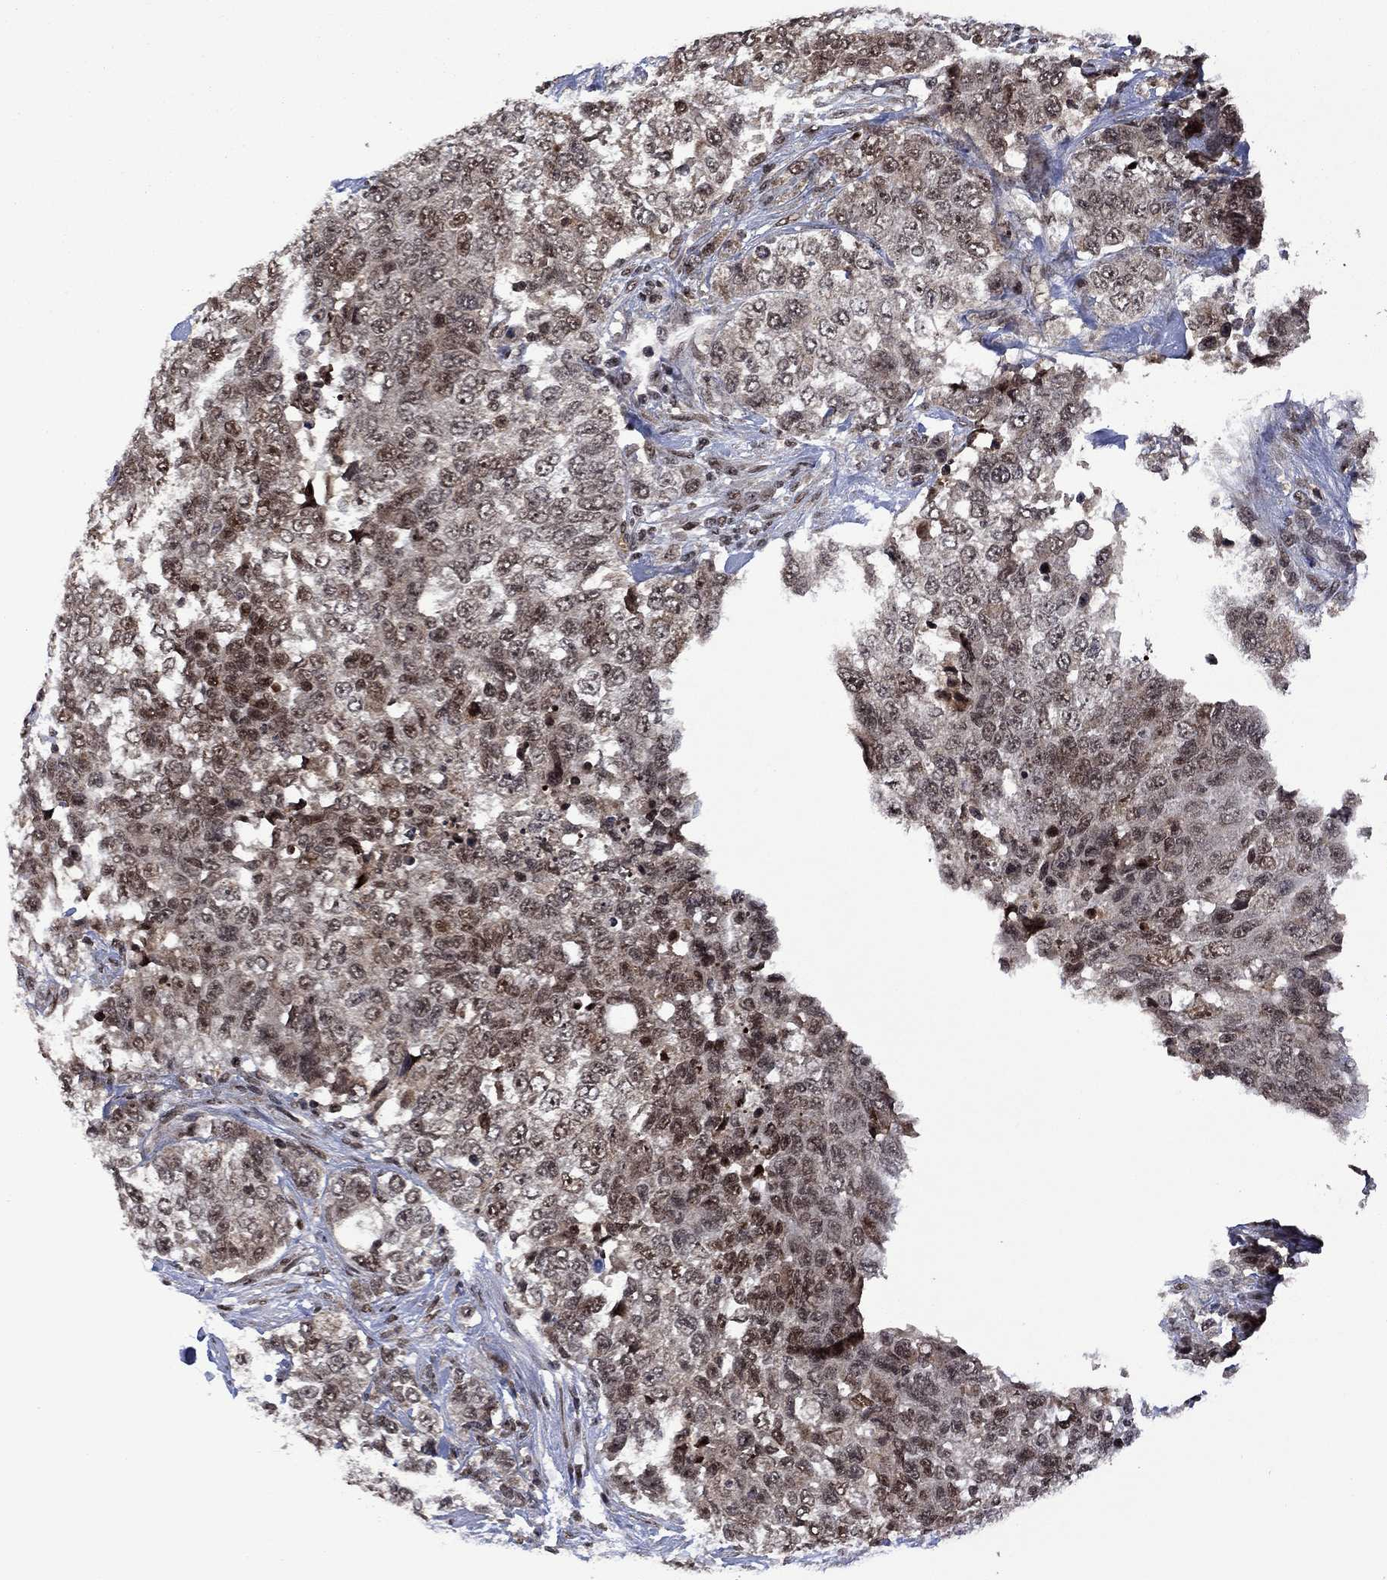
{"staining": {"intensity": "moderate", "quantity": "<25%", "location": "nuclear"}, "tissue": "urothelial cancer", "cell_type": "Tumor cells", "image_type": "cancer", "snomed": [{"axis": "morphology", "description": "Urothelial carcinoma, High grade"}, {"axis": "topography", "description": "Urinary bladder"}], "caption": "An immunohistochemistry micrograph of tumor tissue is shown. Protein staining in brown shows moderate nuclear positivity in urothelial cancer within tumor cells. The staining was performed using DAB, with brown indicating positive protein expression. Nuclei are stained blue with hematoxylin.", "gene": "FBL", "patient": {"sex": "female", "age": 78}}